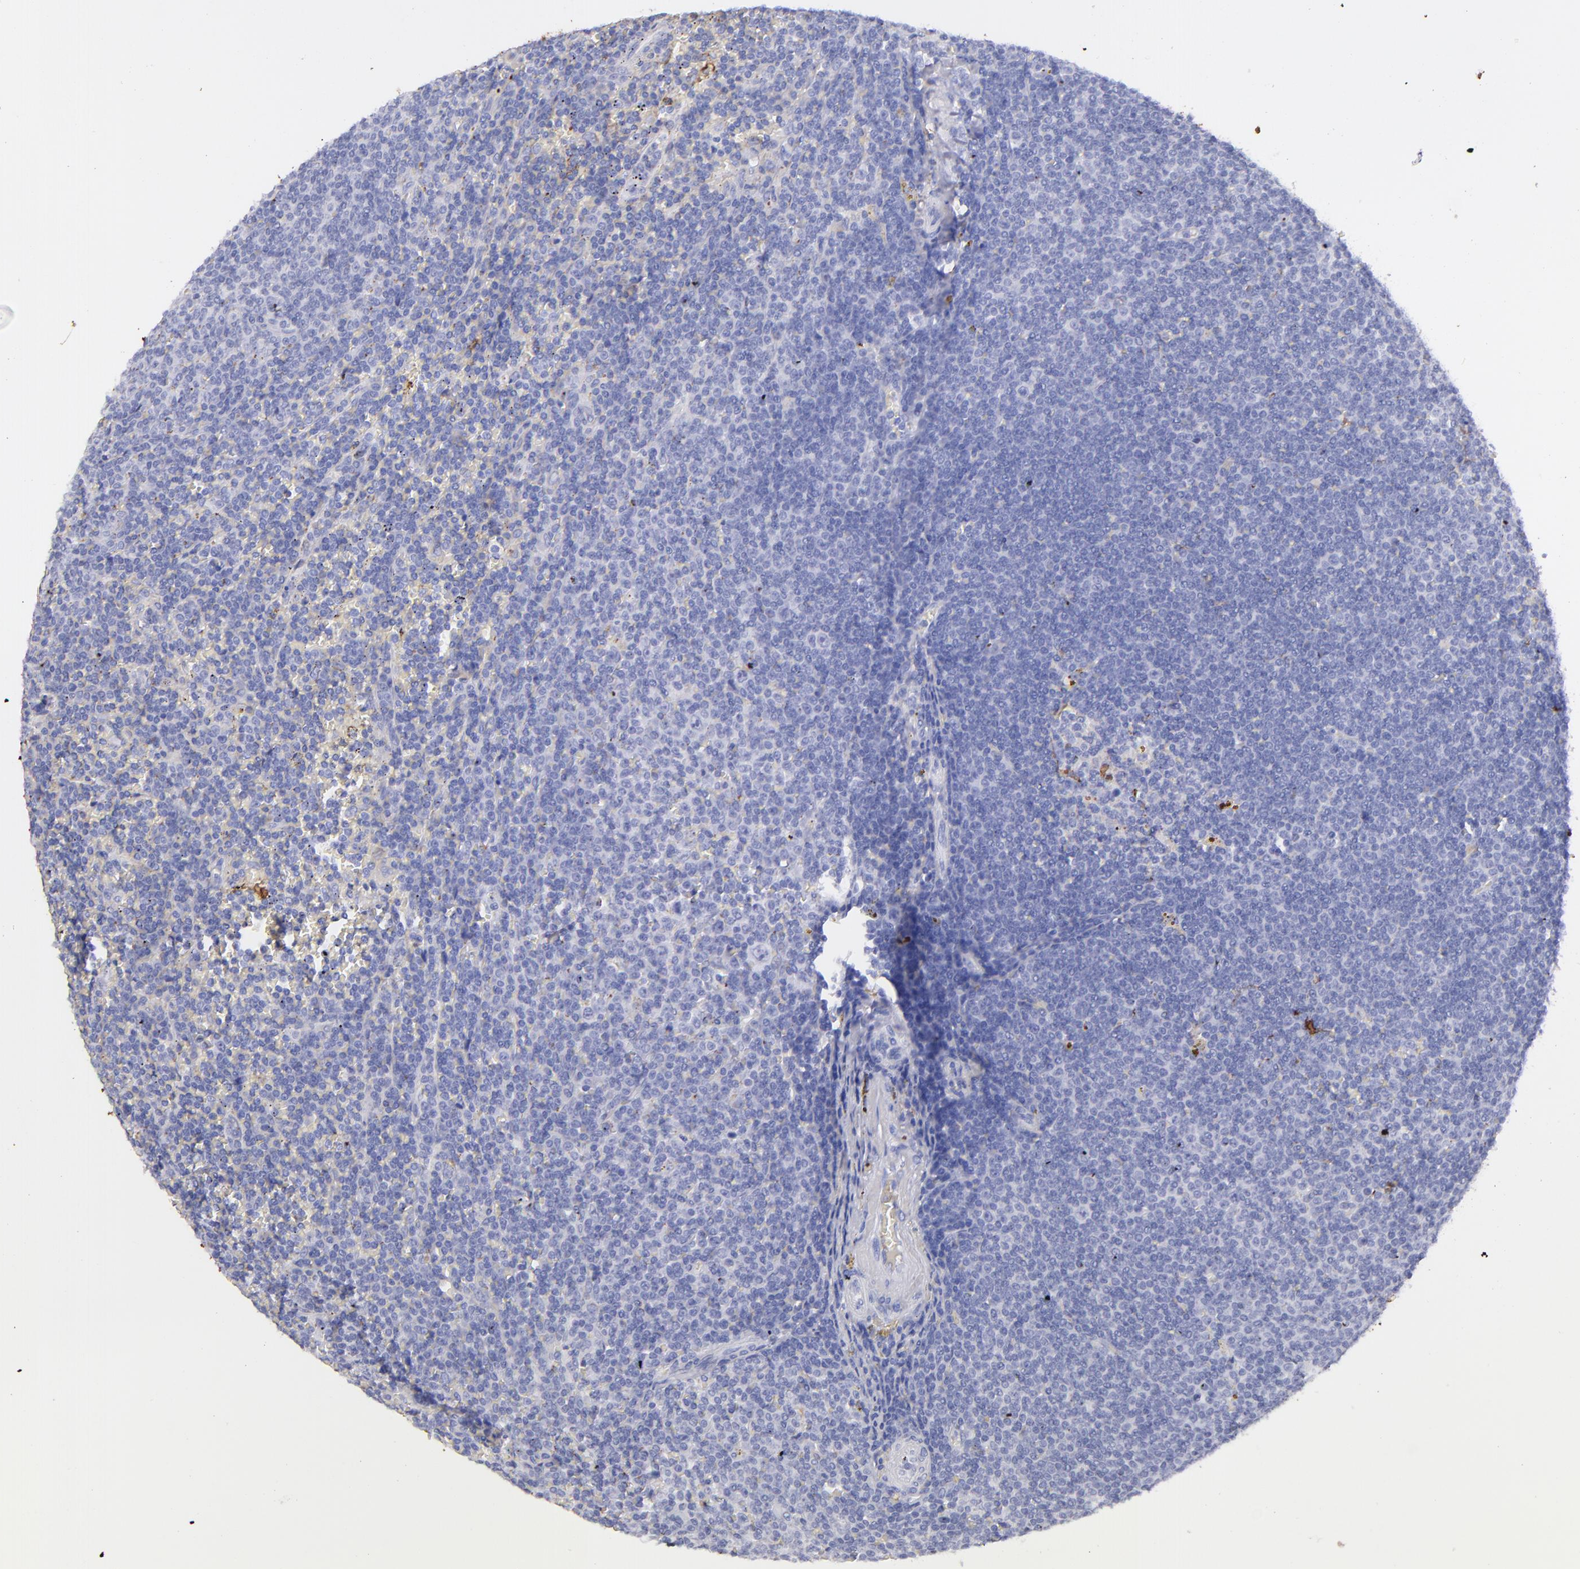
{"staining": {"intensity": "negative", "quantity": "none", "location": "none"}, "tissue": "lymphoma", "cell_type": "Tumor cells", "image_type": "cancer", "snomed": [{"axis": "morphology", "description": "Malignant lymphoma, non-Hodgkin's type, Low grade"}, {"axis": "topography", "description": "Spleen"}], "caption": "DAB immunohistochemical staining of human lymphoma demonstrates no significant expression in tumor cells.", "gene": "FGB", "patient": {"sex": "male", "age": 80}}